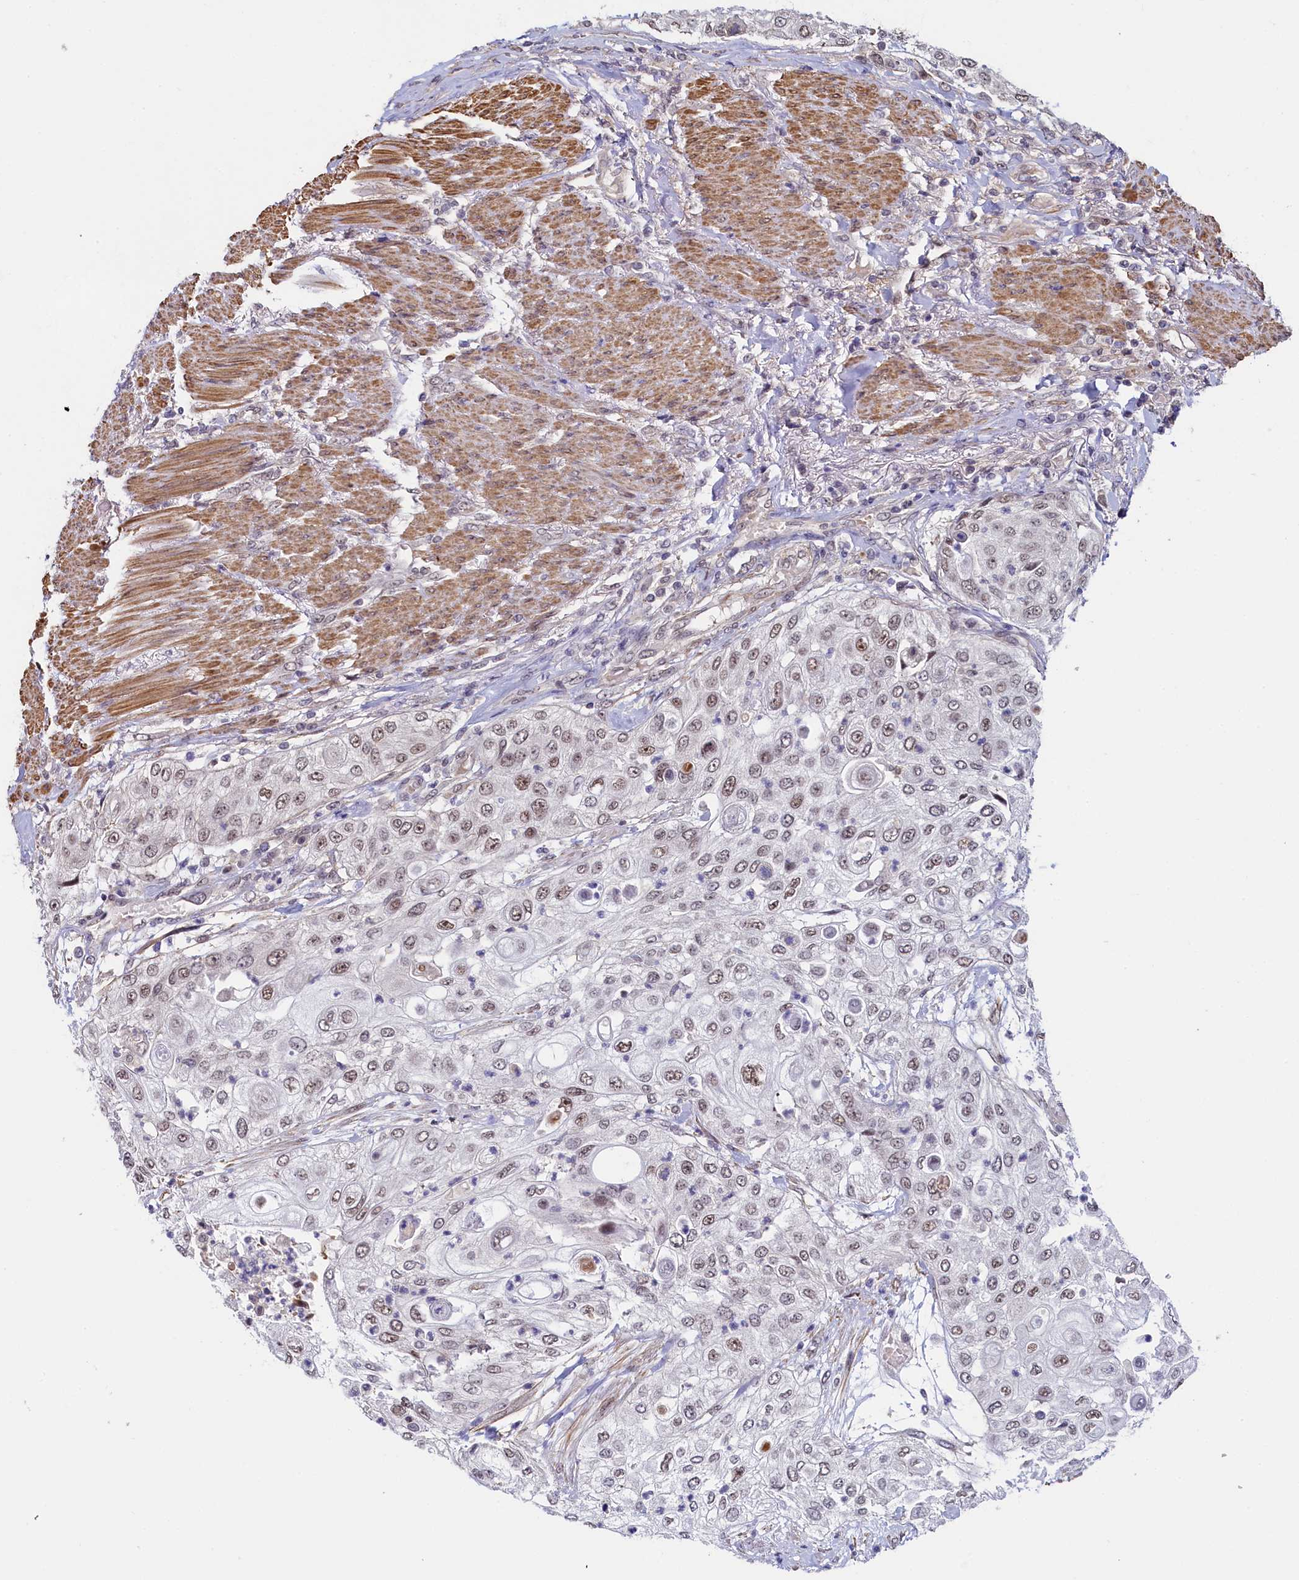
{"staining": {"intensity": "weak", "quantity": "25%-75%", "location": "nuclear"}, "tissue": "urothelial cancer", "cell_type": "Tumor cells", "image_type": "cancer", "snomed": [{"axis": "morphology", "description": "Urothelial carcinoma, High grade"}, {"axis": "topography", "description": "Urinary bladder"}], "caption": "An image showing weak nuclear staining in approximately 25%-75% of tumor cells in urothelial cancer, as visualized by brown immunohistochemical staining.", "gene": "INTS14", "patient": {"sex": "female", "age": 79}}